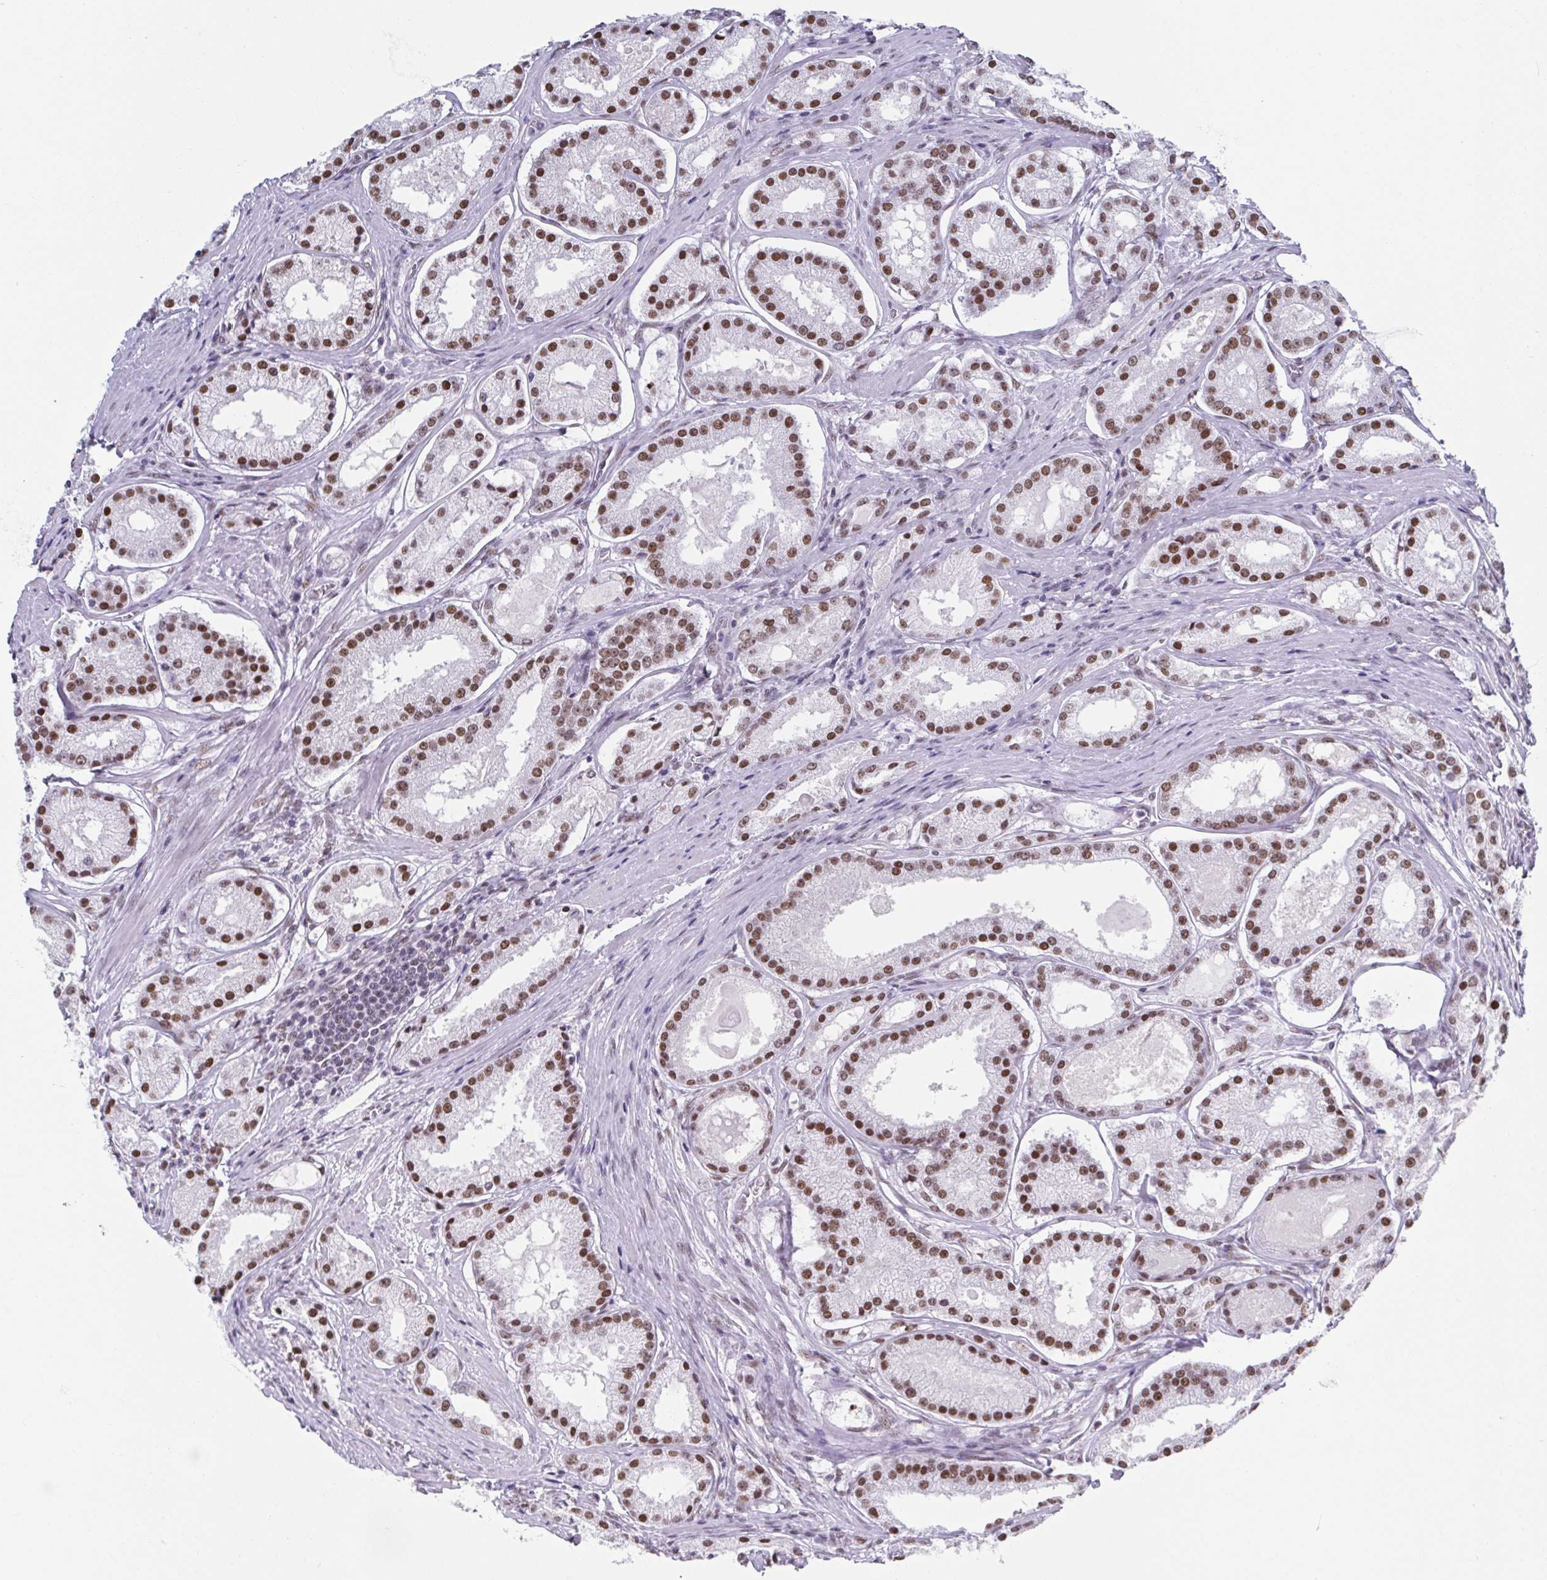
{"staining": {"intensity": "moderate", "quantity": ">75%", "location": "nuclear"}, "tissue": "prostate cancer", "cell_type": "Tumor cells", "image_type": "cancer", "snomed": [{"axis": "morphology", "description": "Adenocarcinoma, Low grade"}, {"axis": "topography", "description": "Prostate"}], "caption": "About >75% of tumor cells in human prostate cancer (low-grade adenocarcinoma) demonstrate moderate nuclear protein positivity as visualized by brown immunohistochemical staining.", "gene": "SLC7A10", "patient": {"sex": "male", "age": 57}}